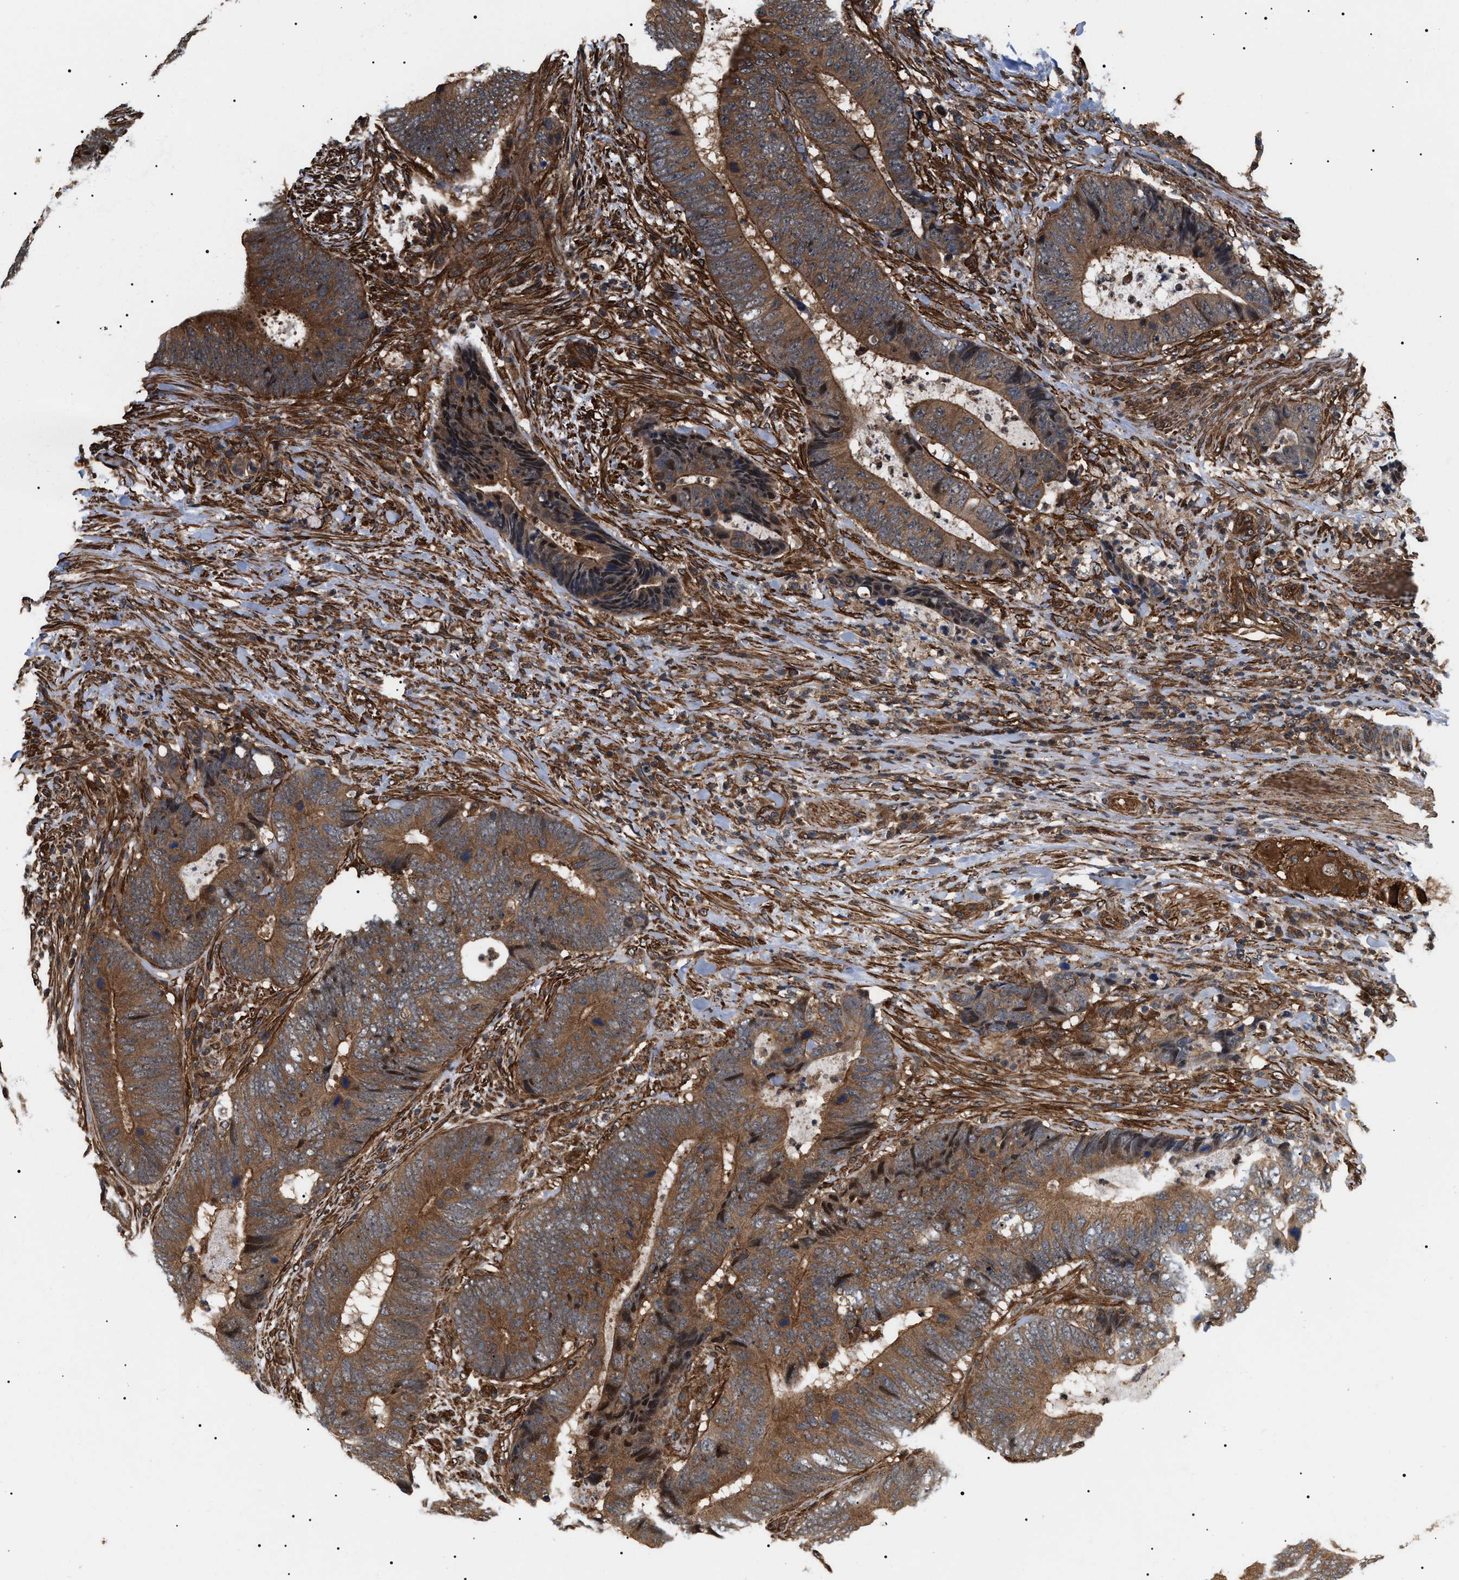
{"staining": {"intensity": "strong", "quantity": ">75%", "location": "cytoplasmic/membranous,nuclear"}, "tissue": "colorectal cancer", "cell_type": "Tumor cells", "image_type": "cancer", "snomed": [{"axis": "morphology", "description": "Adenocarcinoma, NOS"}, {"axis": "topography", "description": "Colon"}], "caption": "Brown immunohistochemical staining in human colorectal adenocarcinoma reveals strong cytoplasmic/membranous and nuclear positivity in approximately >75% of tumor cells.", "gene": "SH3GLB2", "patient": {"sex": "male", "age": 56}}